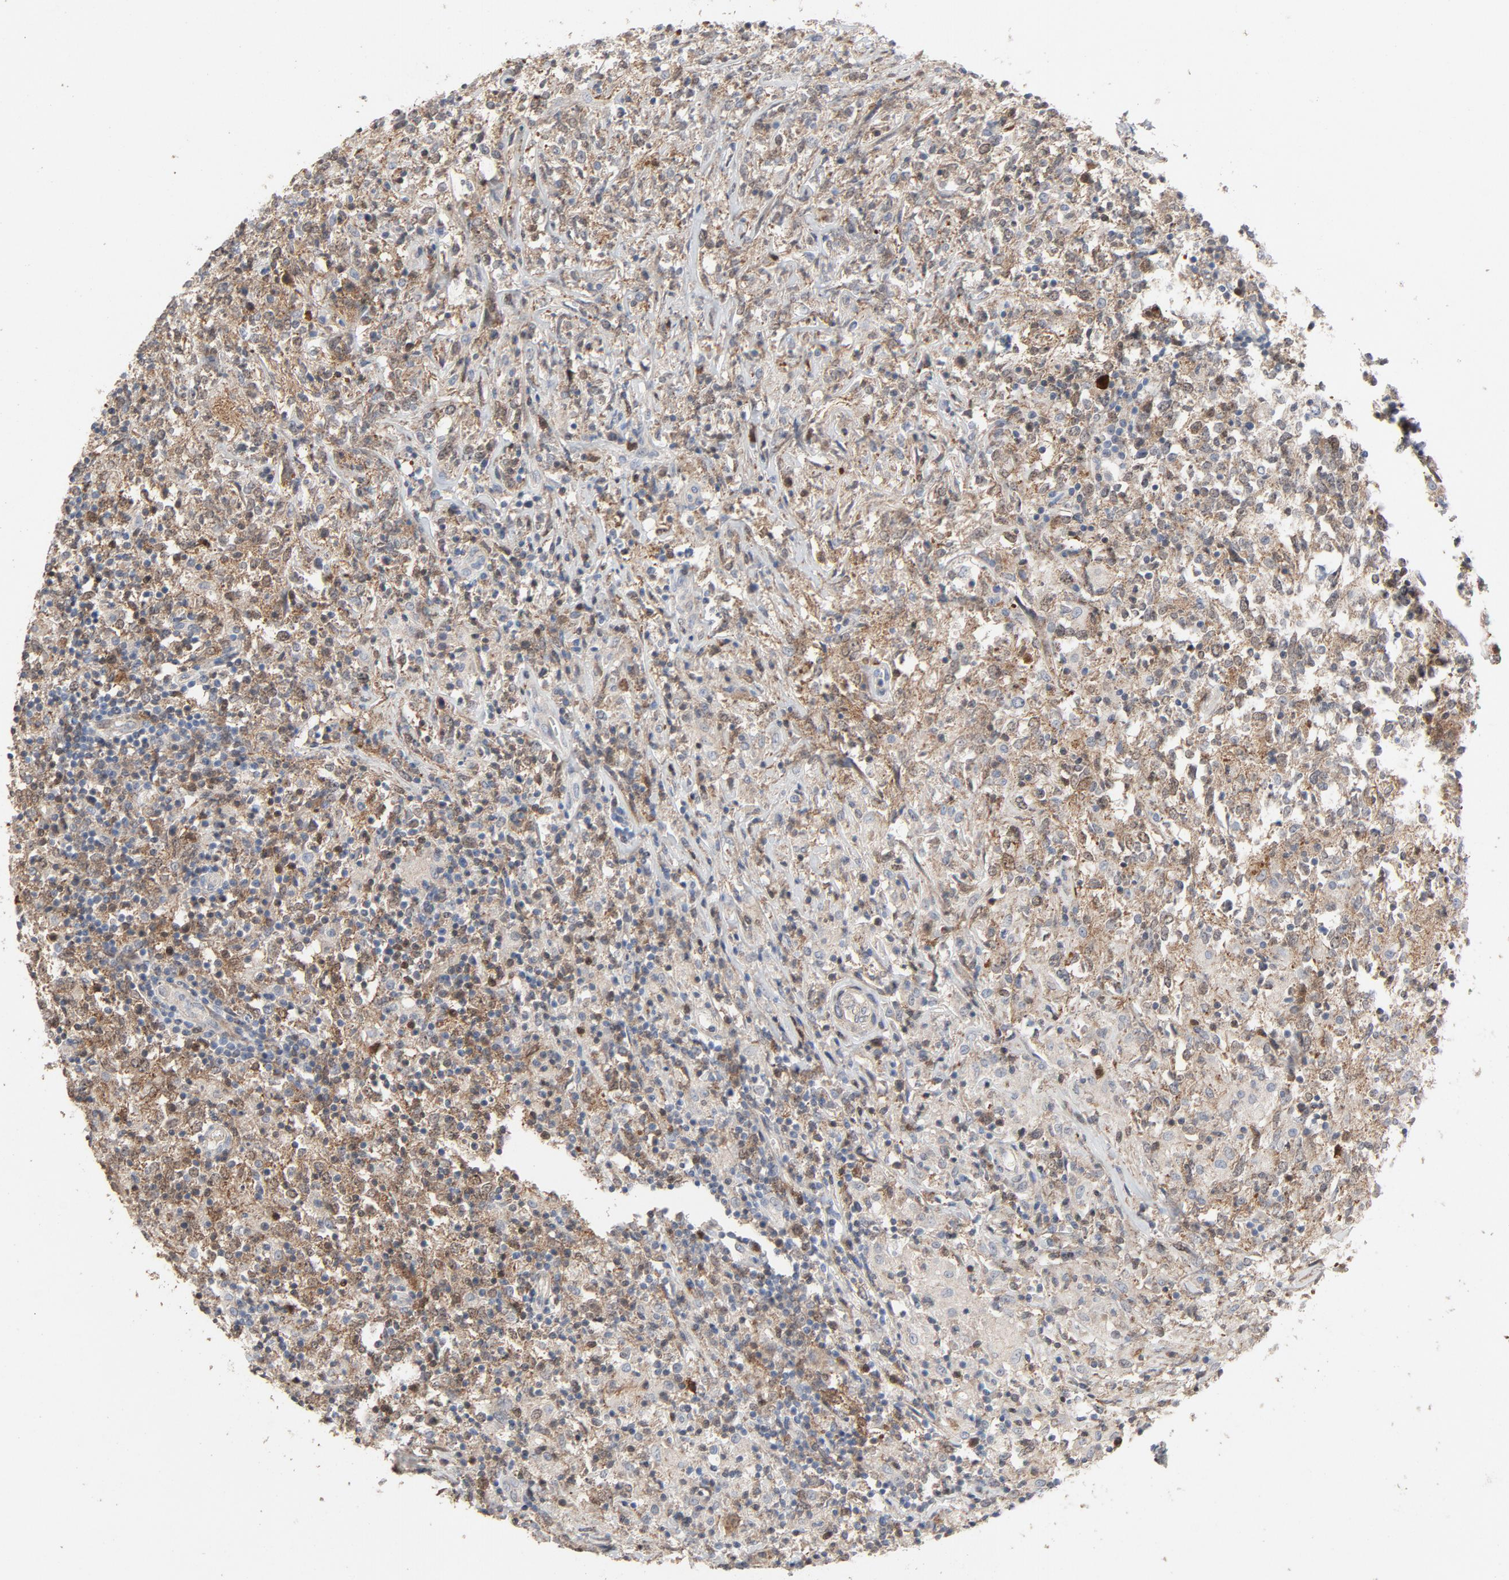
{"staining": {"intensity": "moderate", "quantity": "25%-75%", "location": "cytoplasmic/membranous,nuclear"}, "tissue": "lymphoma", "cell_type": "Tumor cells", "image_type": "cancer", "snomed": [{"axis": "morphology", "description": "Malignant lymphoma, non-Hodgkin's type, High grade"}, {"axis": "topography", "description": "Lymph node"}], "caption": "The micrograph reveals a brown stain indicating the presence of a protein in the cytoplasmic/membranous and nuclear of tumor cells in lymphoma.", "gene": "CDK6", "patient": {"sex": "female", "age": 84}}